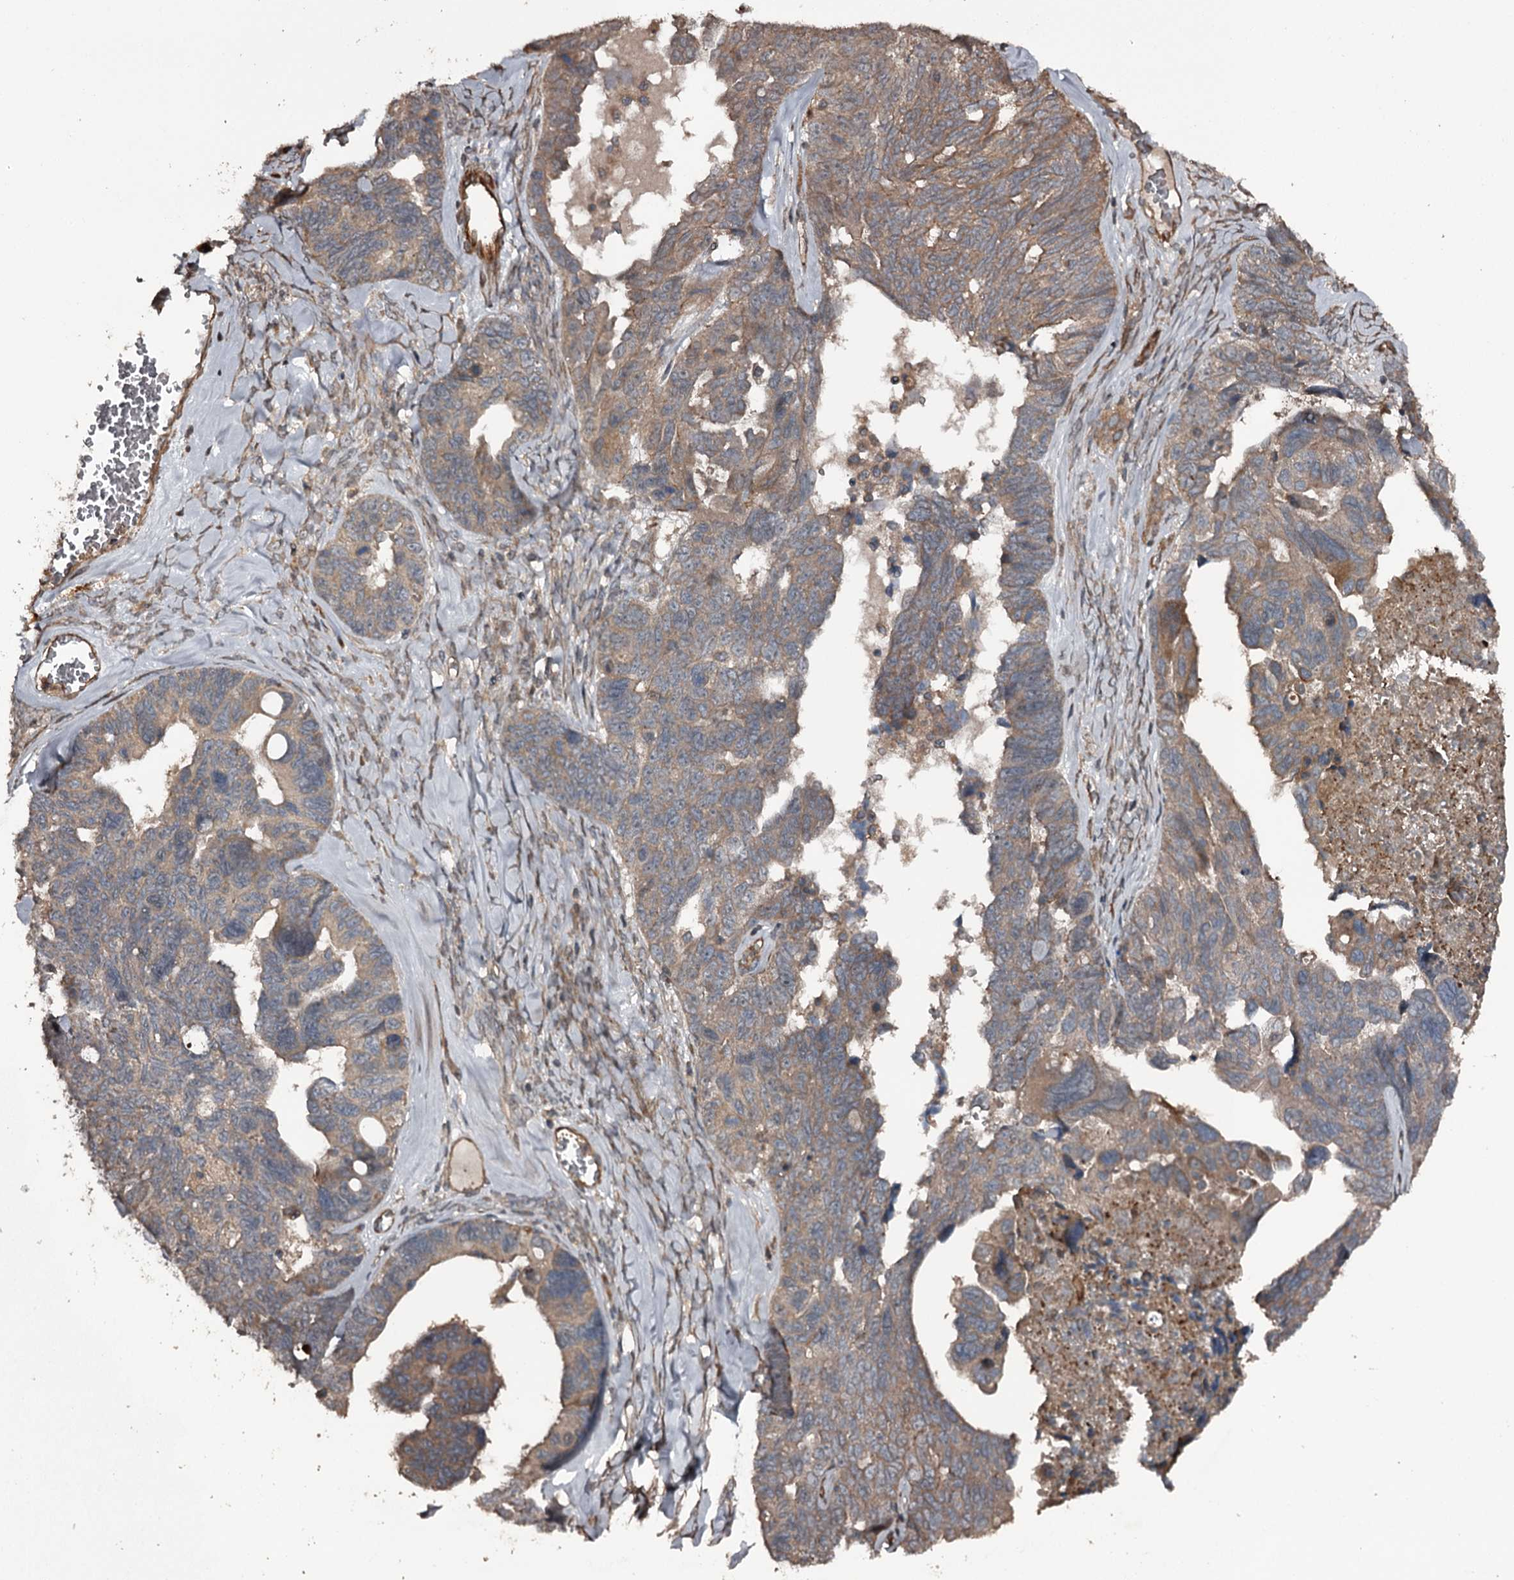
{"staining": {"intensity": "moderate", "quantity": "25%-75%", "location": "cytoplasmic/membranous"}, "tissue": "ovarian cancer", "cell_type": "Tumor cells", "image_type": "cancer", "snomed": [{"axis": "morphology", "description": "Cystadenocarcinoma, serous, NOS"}, {"axis": "topography", "description": "Ovary"}], "caption": "Moderate cytoplasmic/membranous positivity is identified in approximately 25%-75% of tumor cells in ovarian cancer.", "gene": "RAB21", "patient": {"sex": "female", "age": 79}}